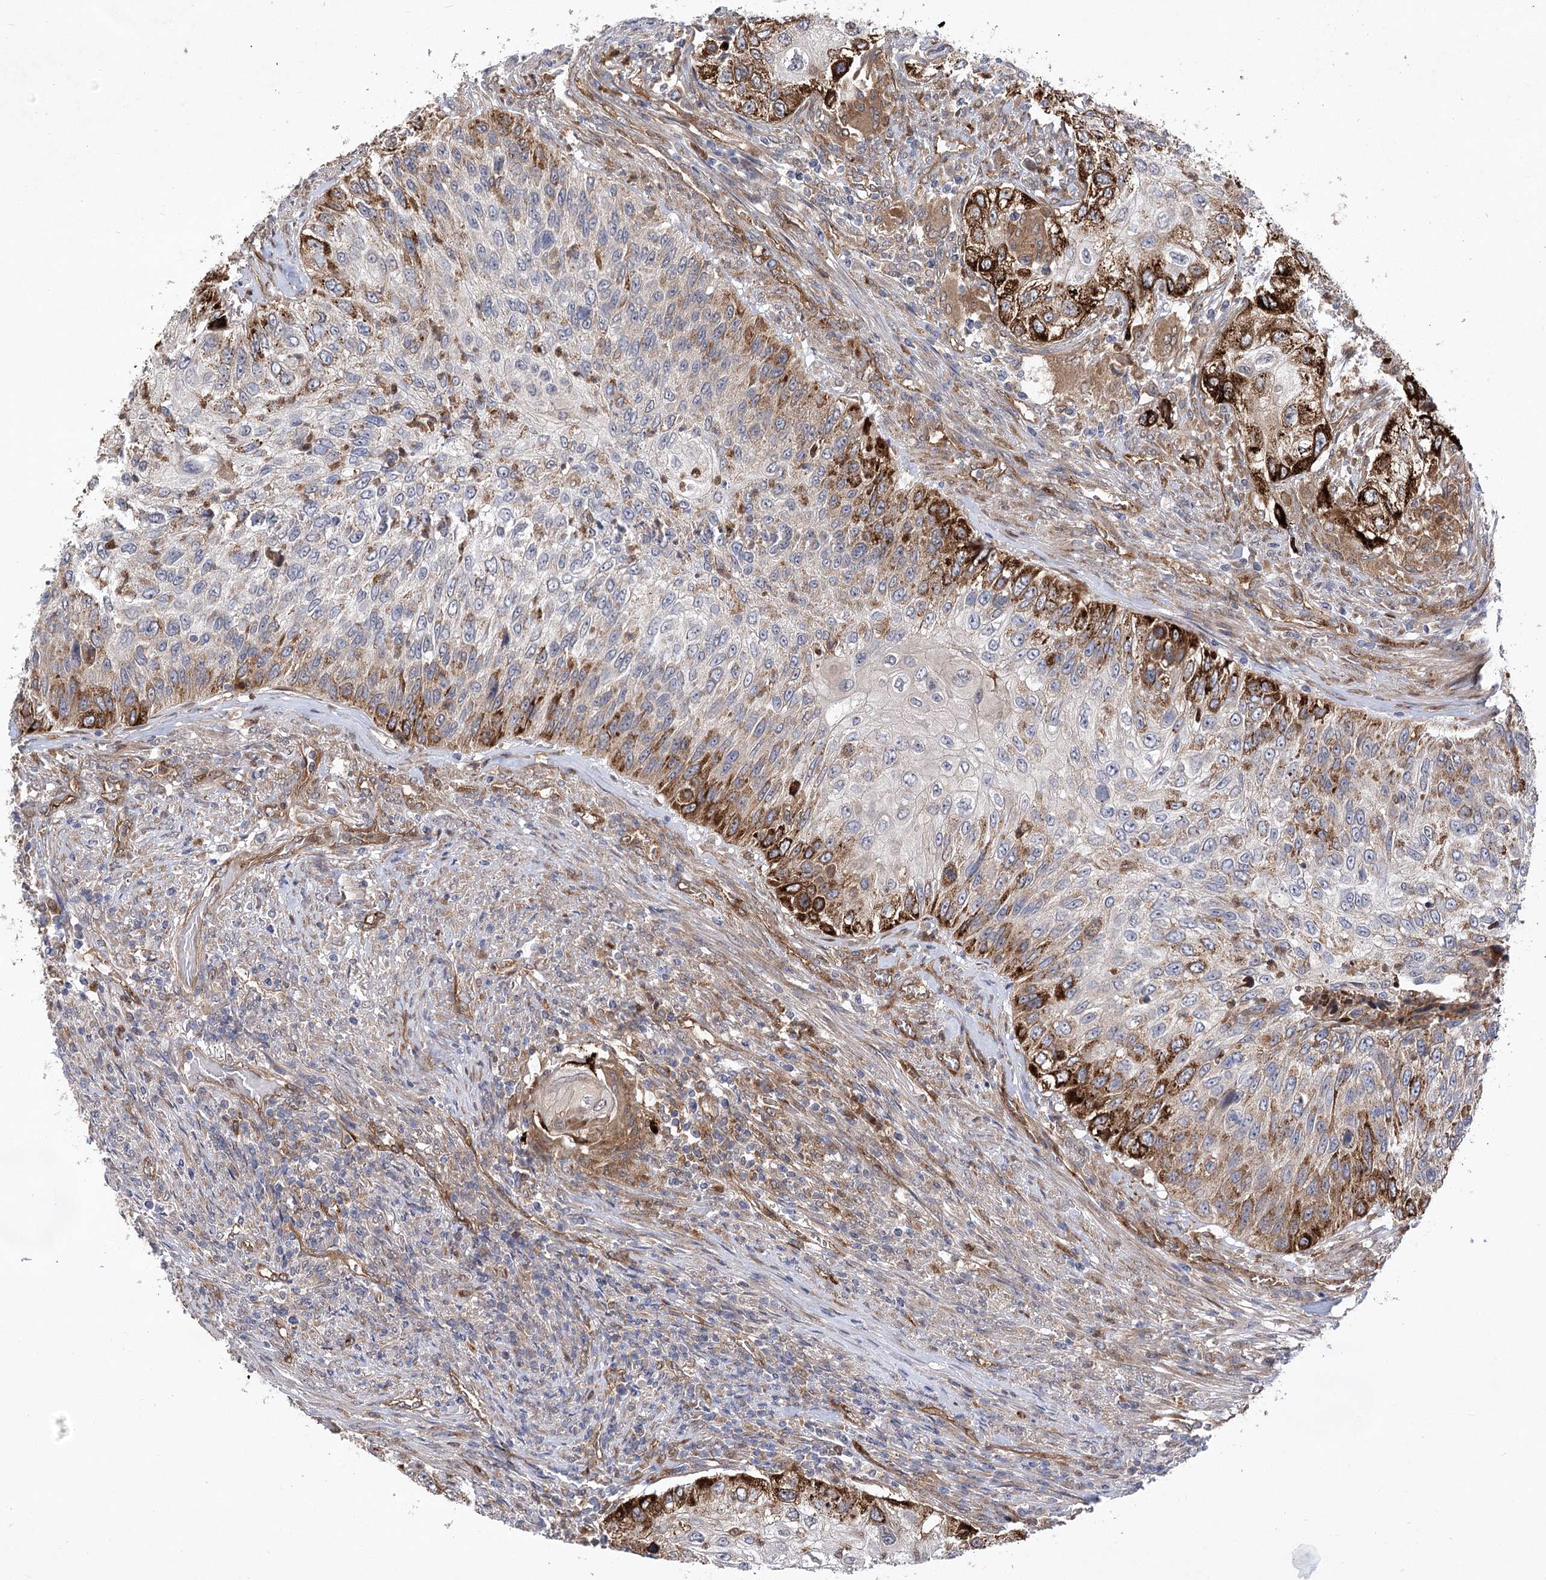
{"staining": {"intensity": "strong", "quantity": "<25%", "location": "cytoplasmic/membranous"}, "tissue": "urothelial cancer", "cell_type": "Tumor cells", "image_type": "cancer", "snomed": [{"axis": "morphology", "description": "Urothelial carcinoma, High grade"}, {"axis": "topography", "description": "Urinary bladder"}], "caption": "Immunohistochemistry (DAB (3,3'-diaminobenzidine)) staining of human urothelial cancer shows strong cytoplasmic/membranous protein expression in approximately <25% of tumor cells. The protein is stained brown, and the nuclei are stained in blue (DAB (3,3'-diaminobenzidine) IHC with brightfield microscopy, high magnification).", "gene": "ARHGAP31", "patient": {"sex": "female", "age": 60}}